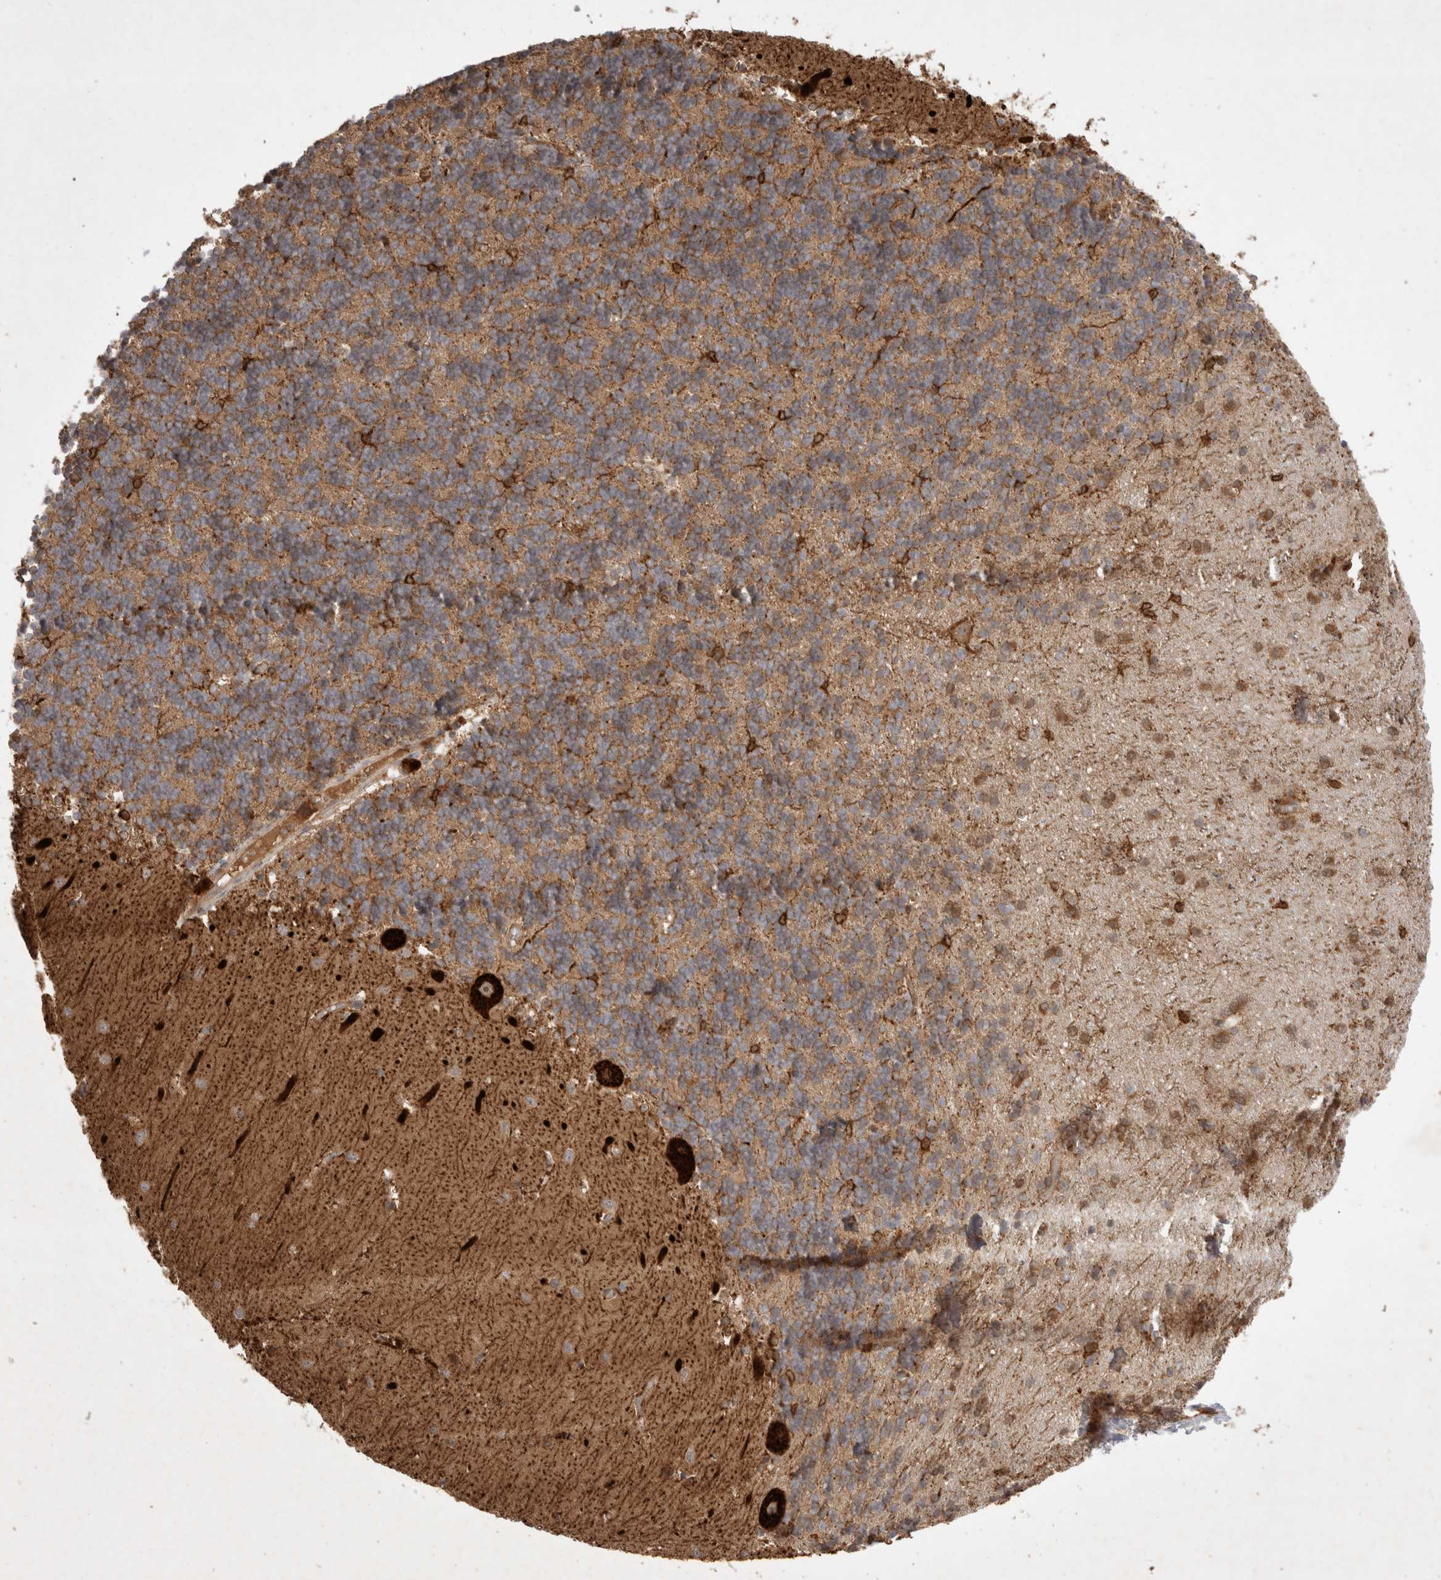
{"staining": {"intensity": "weak", "quantity": ">75%", "location": "cytoplasmic/membranous"}, "tissue": "cerebellum", "cell_type": "Cells in granular layer", "image_type": "normal", "snomed": [{"axis": "morphology", "description": "Normal tissue, NOS"}, {"axis": "topography", "description": "Cerebellum"}], "caption": "Protein staining of normal cerebellum exhibits weak cytoplasmic/membranous expression in approximately >75% of cells in granular layer.", "gene": "FAM221A", "patient": {"sex": "male", "age": 37}}